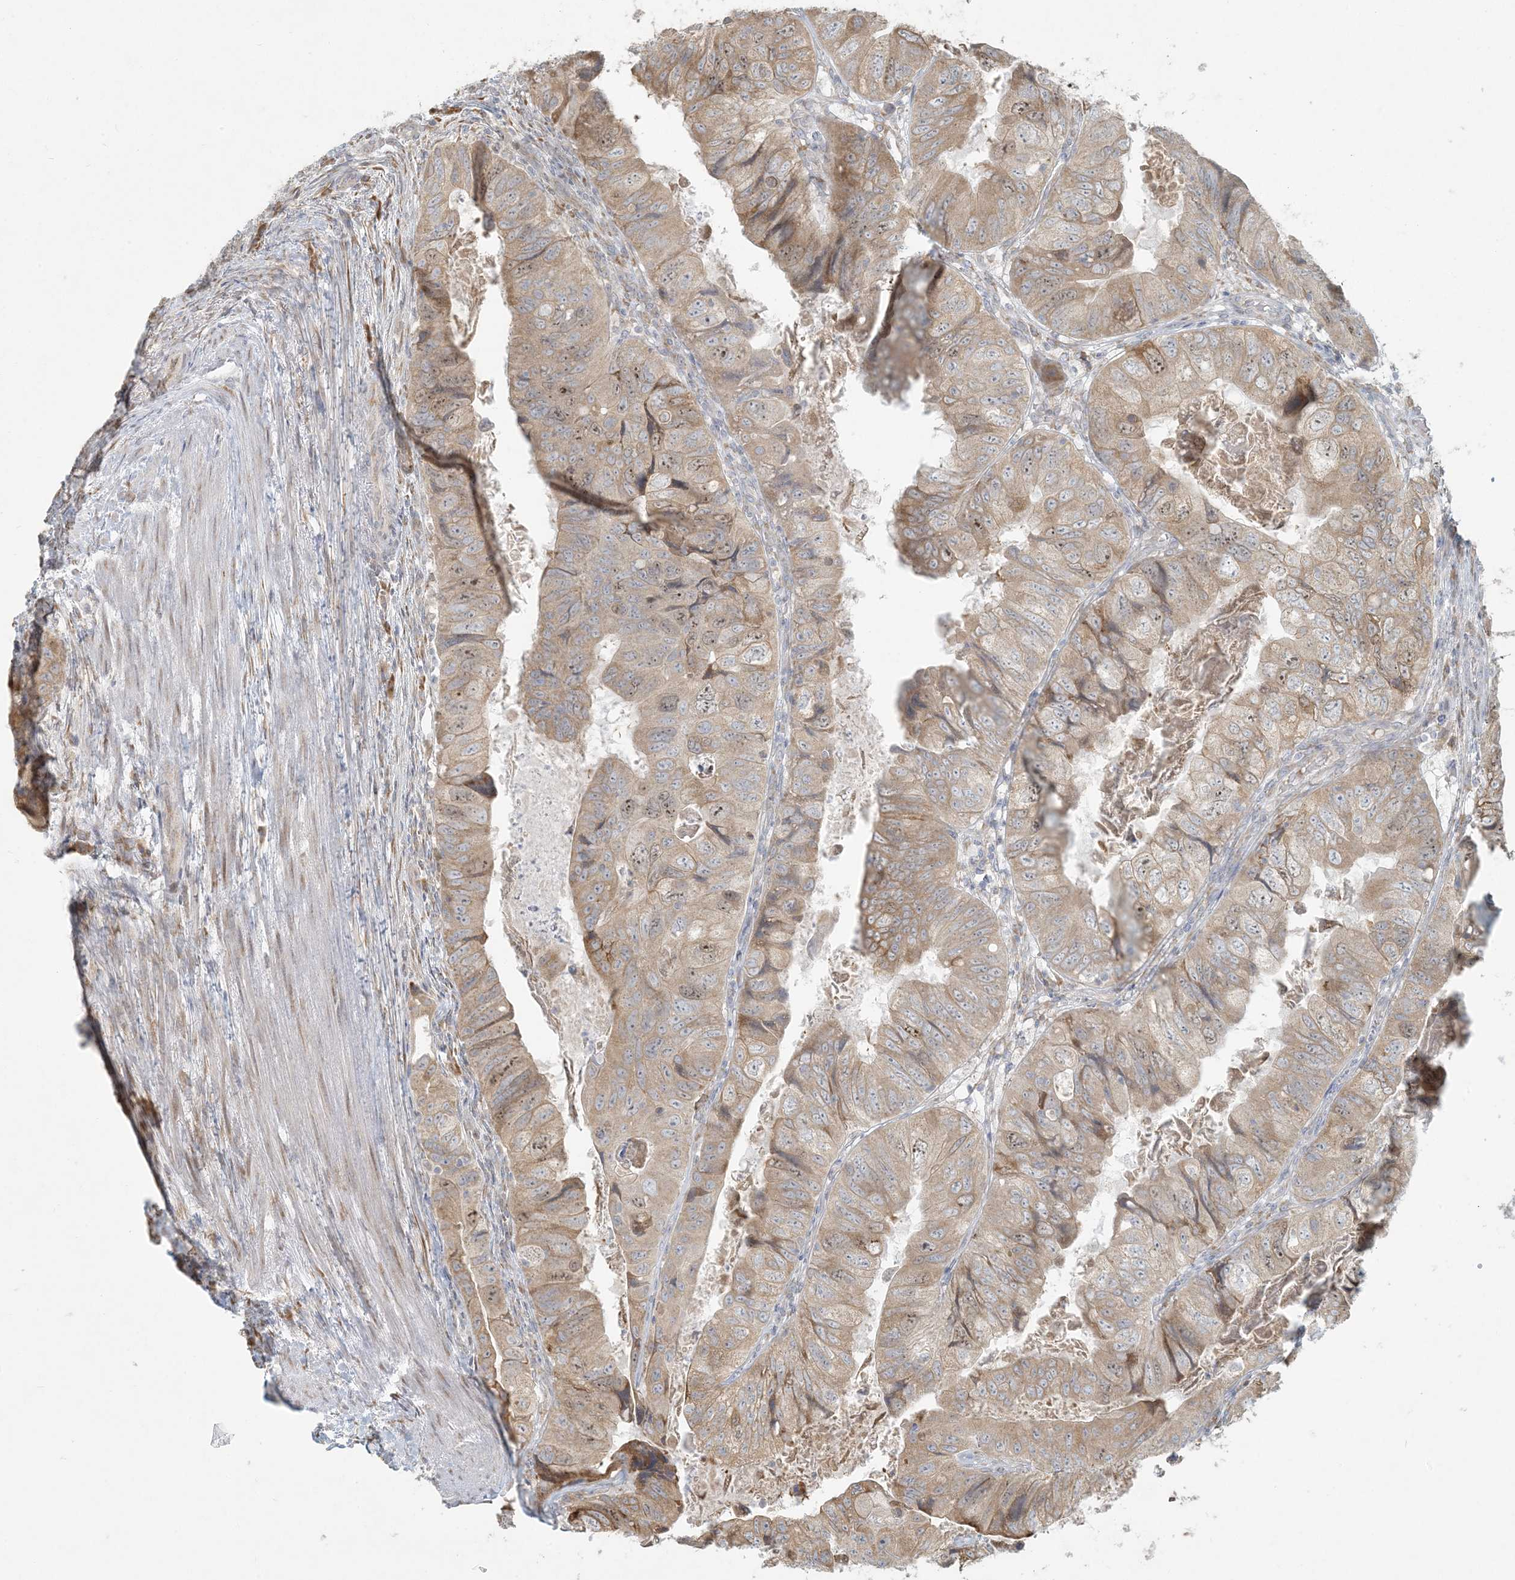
{"staining": {"intensity": "weak", "quantity": ">75%", "location": "cytoplasmic/membranous,nuclear"}, "tissue": "colorectal cancer", "cell_type": "Tumor cells", "image_type": "cancer", "snomed": [{"axis": "morphology", "description": "Adenocarcinoma, NOS"}, {"axis": "topography", "description": "Rectum"}], "caption": "This image exhibits colorectal cancer stained with IHC to label a protein in brown. The cytoplasmic/membranous and nuclear of tumor cells show weak positivity for the protein. Nuclei are counter-stained blue.", "gene": "HACL1", "patient": {"sex": "male", "age": 63}}